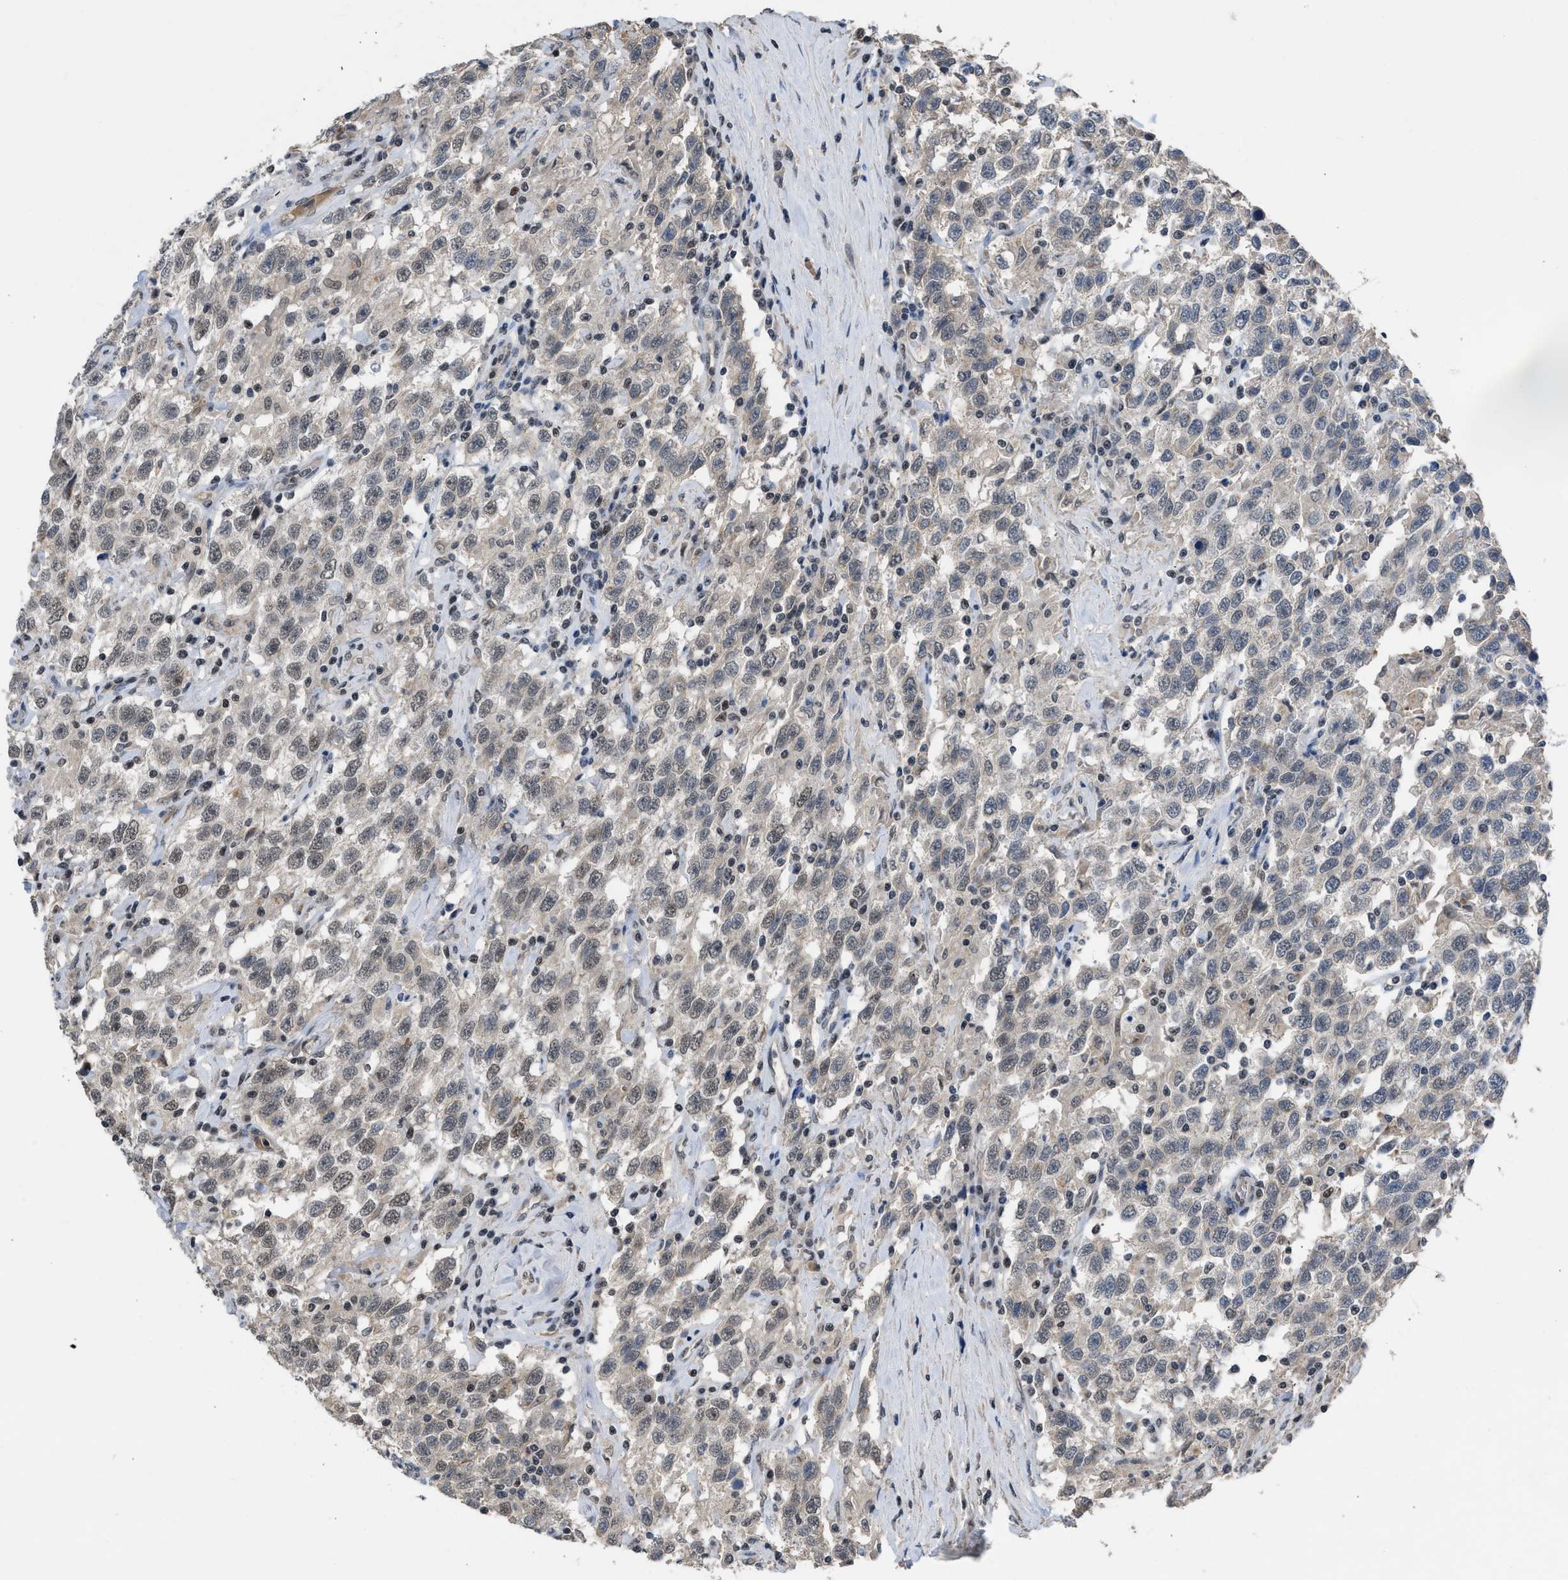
{"staining": {"intensity": "weak", "quantity": "25%-75%", "location": "cytoplasmic/membranous,nuclear"}, "tissue": "testis cancer", "cell_type": "Tumor cells", "image_type": "cancer", "snomed": [{"axis": "morphology", "description": "Seminoma, NOS"}, {"axis": "topography", "description": "Testis"}], "caption": "Immunohistochemistry micrograph of testis seminoma stained for a protein (brown), which shows low levels of weak cytoplasmic/membranous and nuclear positivity in approximately 25%-75% of tumor cells.", "gene": "TERF2IP", "patient": {"sex": "male", "age": 41}}